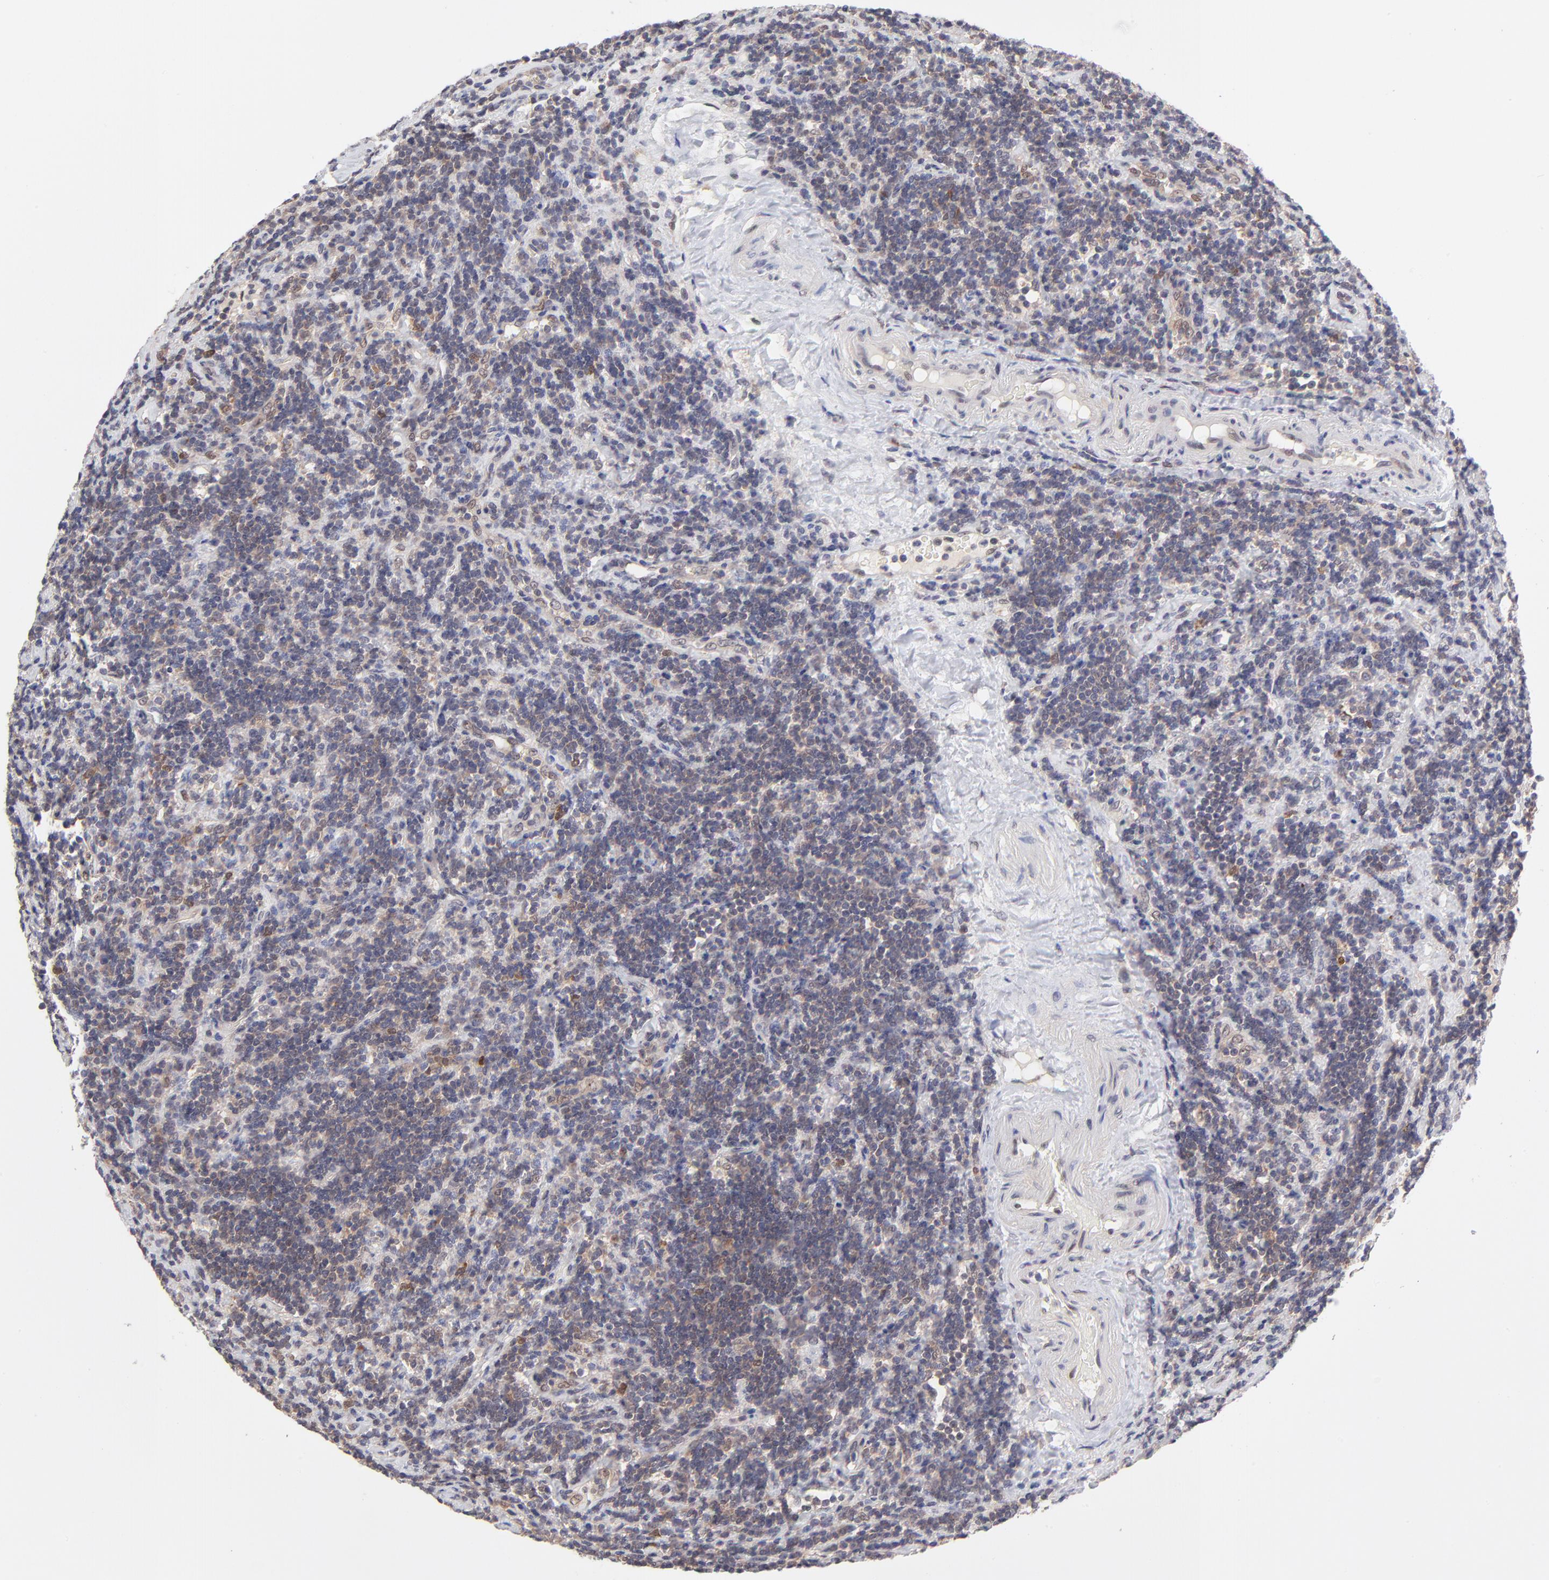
{"staining": {"intensity": "weak", "quantity": ">75%", "location": "cytoplasmic/membranous"}, "tissue": "lymphoma", "cell_type": "Tumor cells", "image_type": "cancer", "snomed": [{"axis": "morphology", "description": "Malignant lymphoma, non-Hodgkin's type, Low grade"}, {"axis": "topography", "description": "Lymph node"}], "caption": "Immunohistochemistry histopathology image of neoplastic tissue: human lymphoma stained using IHC shows low levels of weak protein expression localized specifically in the cytoplasmic/membranous of tumor cells, appearing as a cytoplasmic/membranous brown color.", "gene": "UBE2E3", "patient": {"sex": "male", "age": 70}}